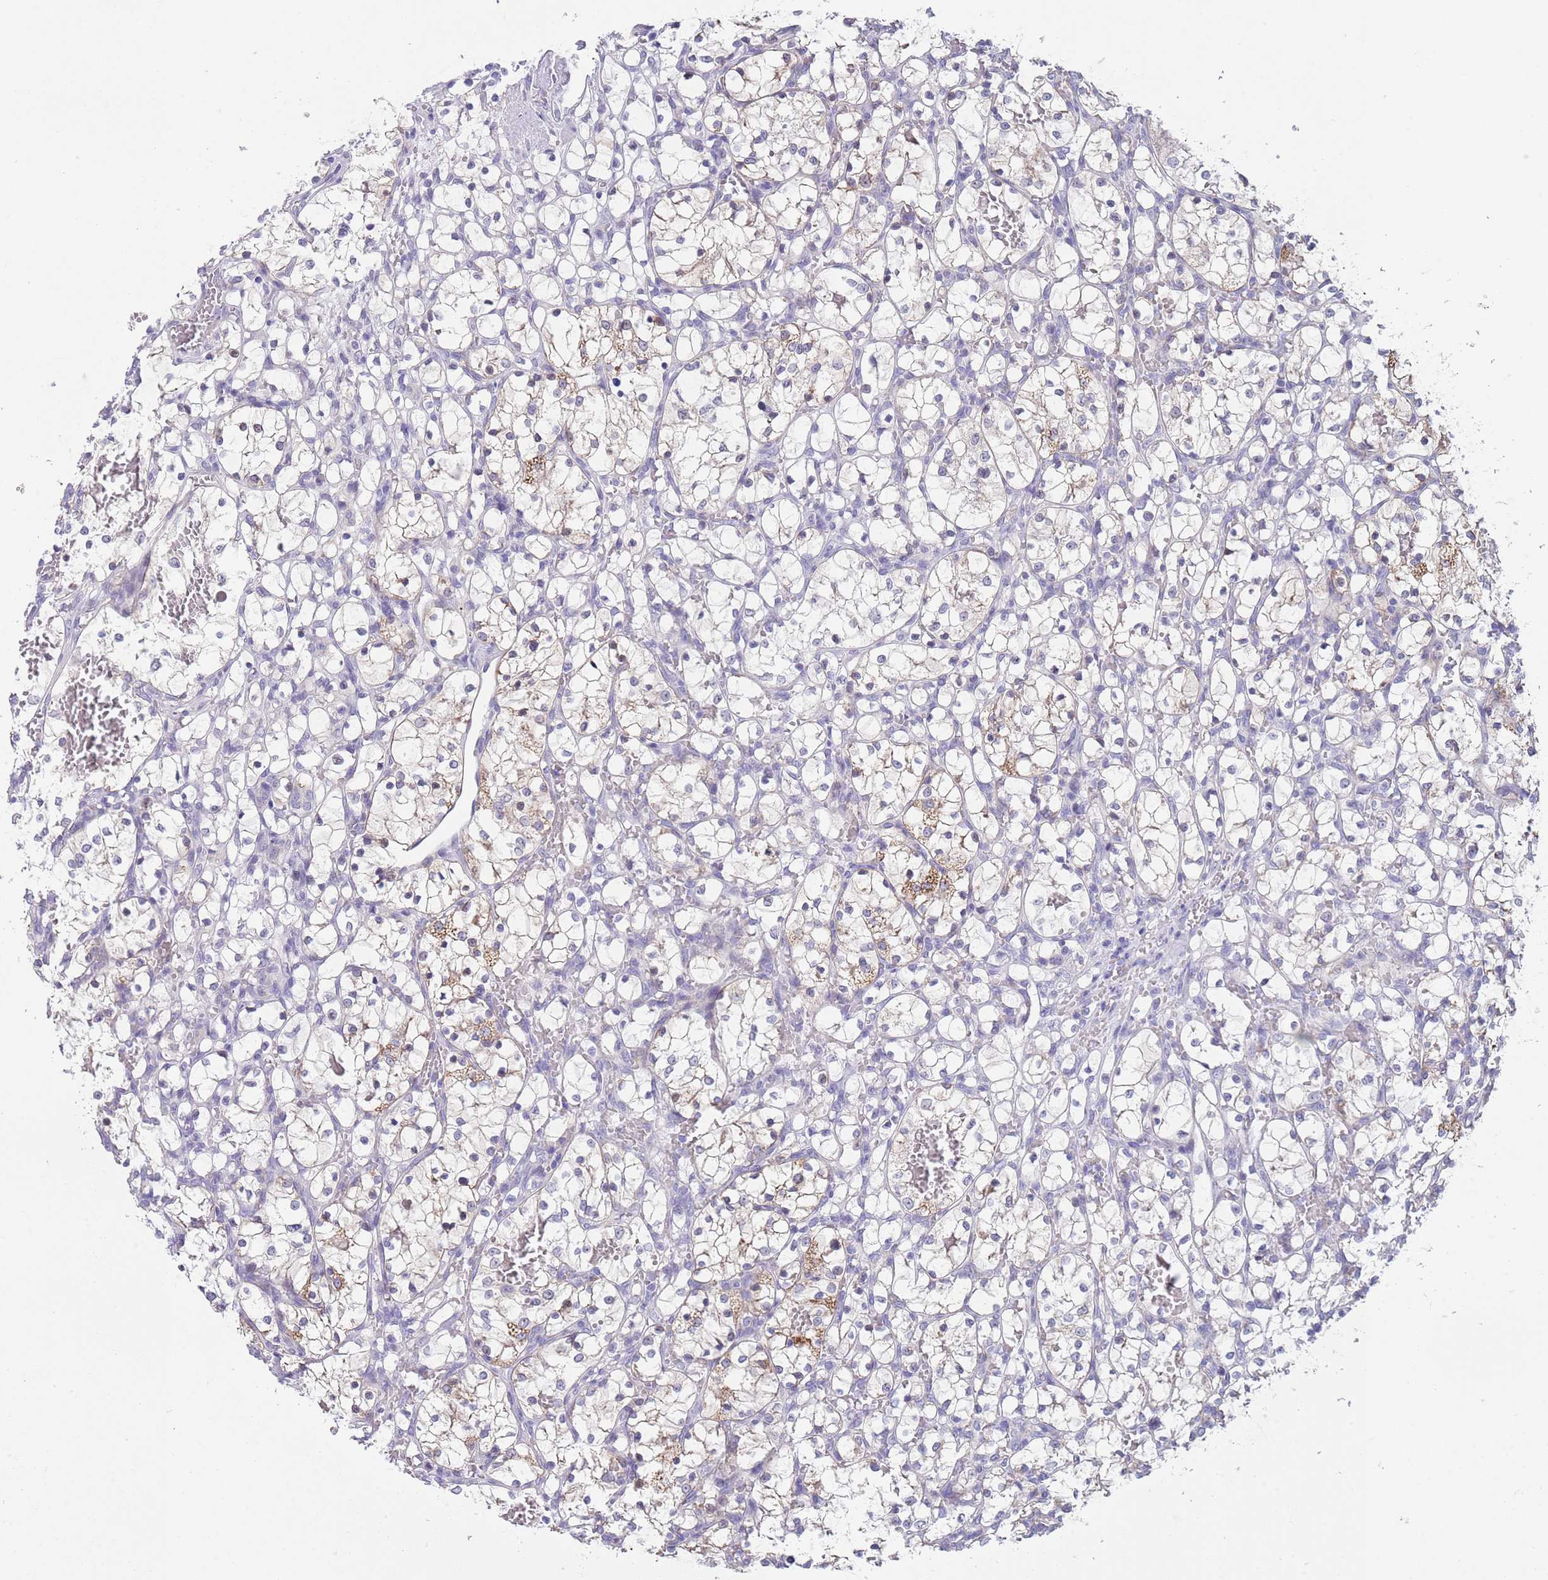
{"staining": {"intensity": "weak", "quantity": "<25%", "location": "cytoplasmic/membranous"}, "tissue": "renal cancer", "cell_type": "Tumor cells", "image_type": "cancer", "snomed": [{"axis": "morphology", "description": "Adenocarcinoma, NOS"}, {"axis": "topography", "description": "Kidney"}], "caption": "Immunohistochemistry (IHC) of human renal adenocarcinoma shows no staining in tumor cells. The staining is performed using DAB (3,3'-diaminobenzidine) brown chromogen with nuclei counter-stained in using hematoxylin.", "gene": "SPIRE2", "patient": {"sex": "female", "age": 69}}